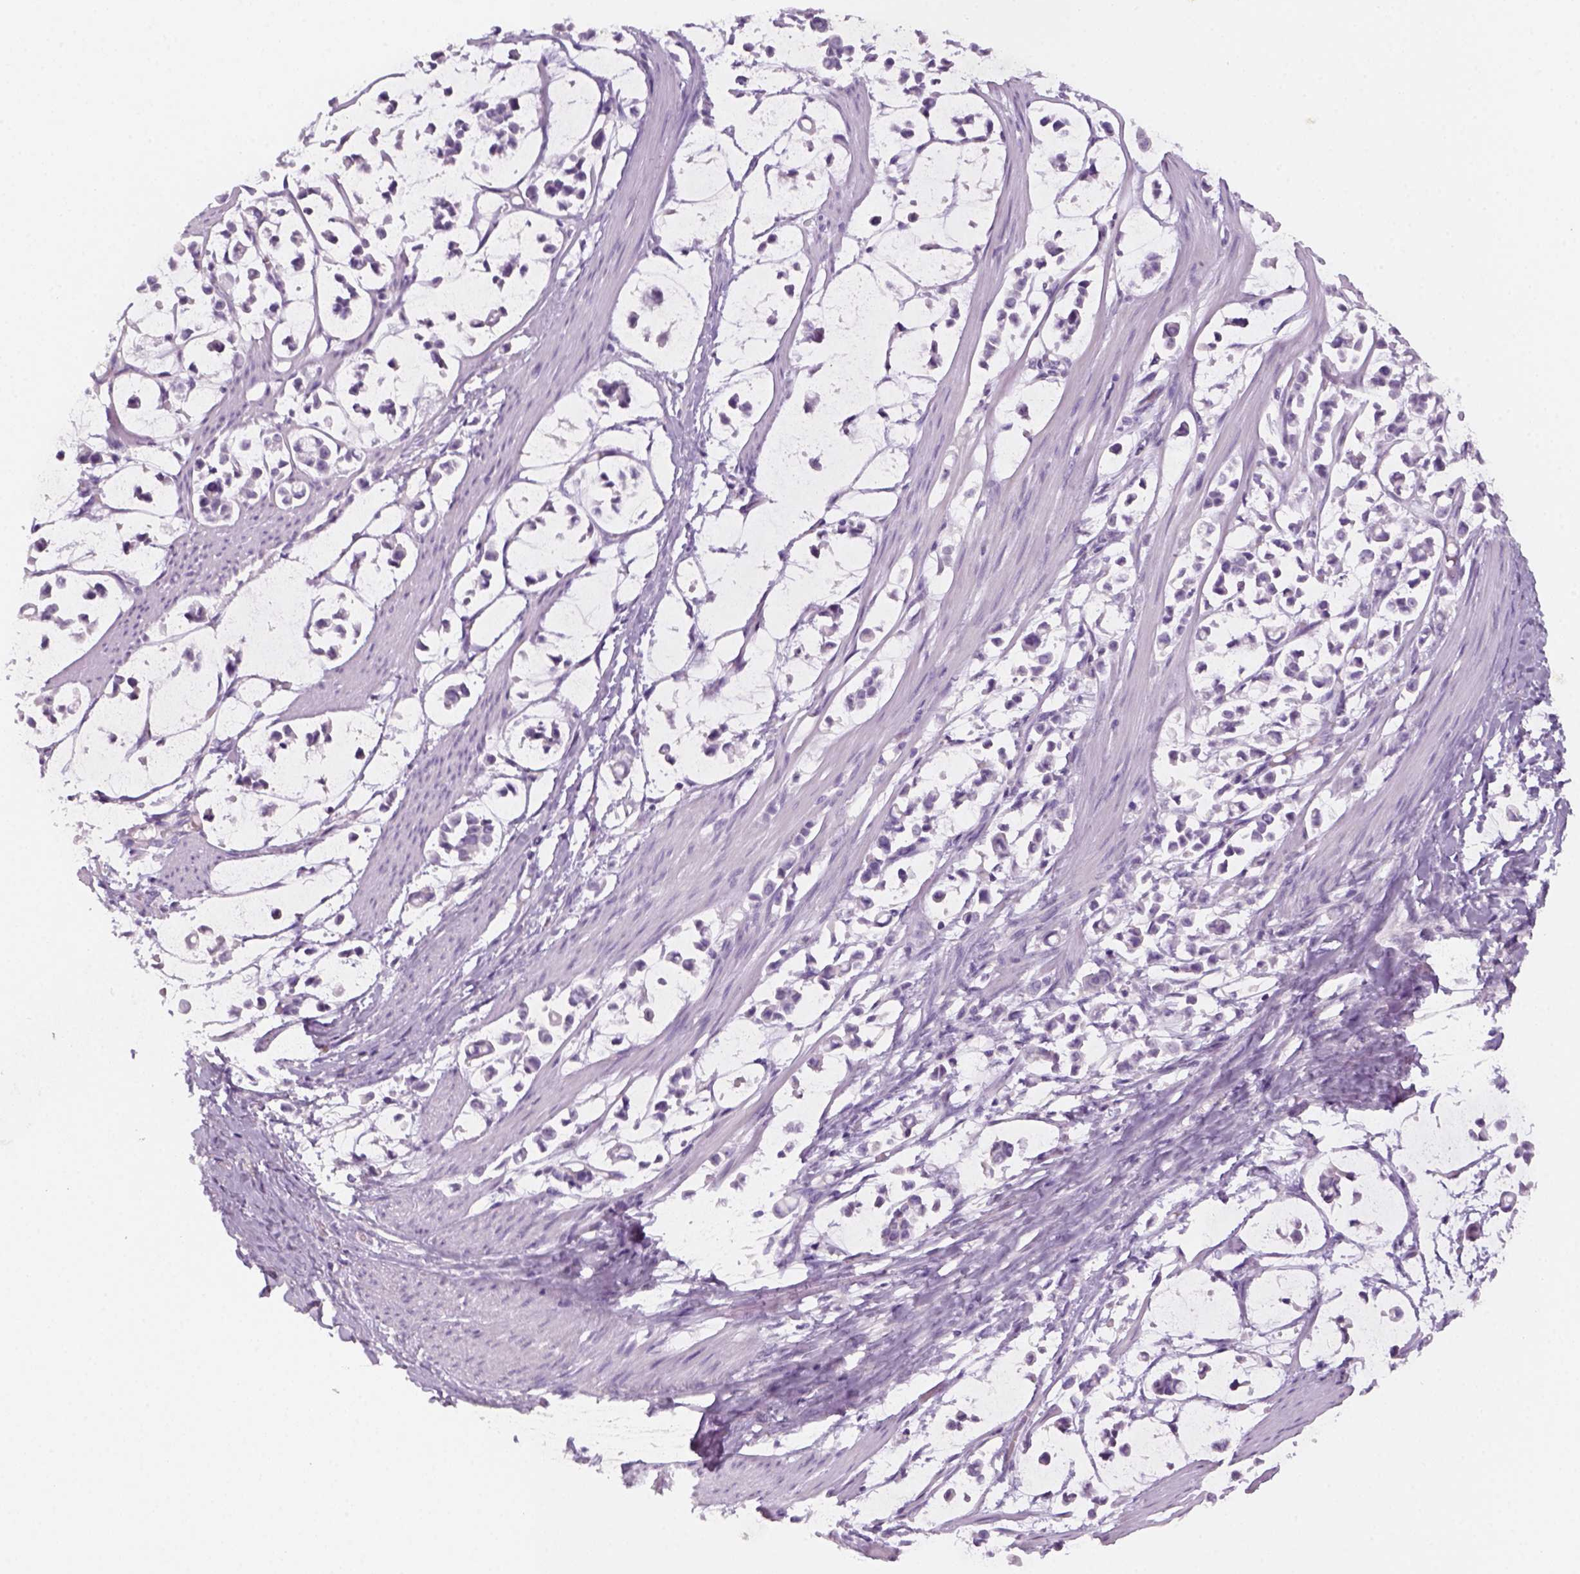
{"staining": {"intensity": "negative", "quantity": "none", "location": "none"}, "tissue": "stomach cancer", "cell_type": "Tumor cells", "image_type": "cancer", "snomed": [{"axis": "morphology", "description": "Adenocarcinoma, NOS"}, {"axis": "topography", "description": "Stomach"}], "caption": "DAB immunohistochemical staining of stomach cancer (adenocarcinoma) shows no significant expression in tumor cells.", "gene": "KRT25", "patient": {"sex": "male", "age": 82}}